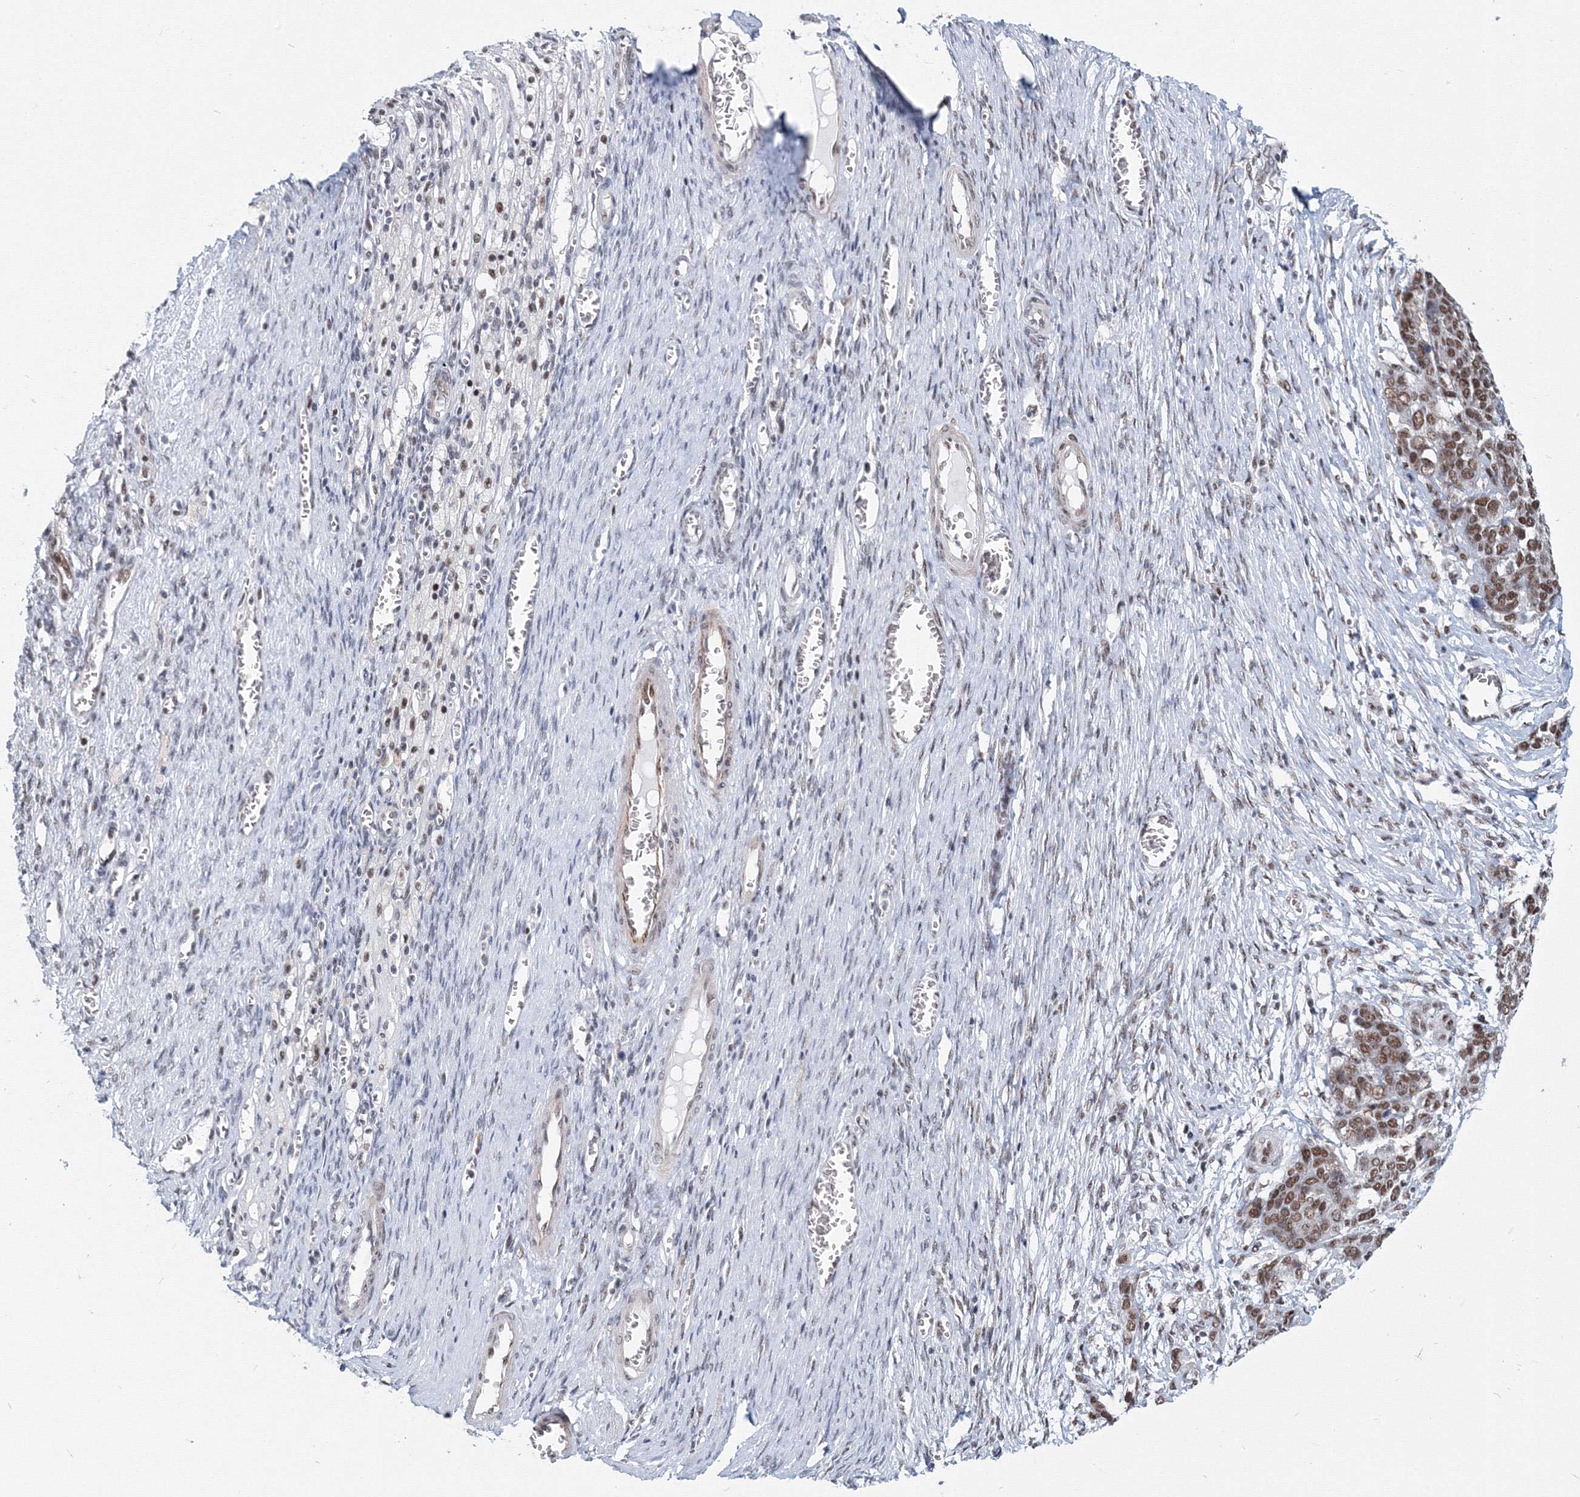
{"staining": {"intensity": "moderate", "quantity": ">75%", "location": "nuclear"}, "tissue": "ovarian cancer", "cell_type": "Tumor cells", "image_type": "cancer", "snomed": [{"axis": "morphology", "description": "Cystadenocarcinoma, serous, NOS"}, {"axis": "topography", "description": "Ovary"}], "caption": "Human ovarian serous cystadenocarcinoma stained with a protein marker shows moderate staining in tumor cells.", "gene": "SF3B6", "patient": {"sex": "female", "age": 44}}